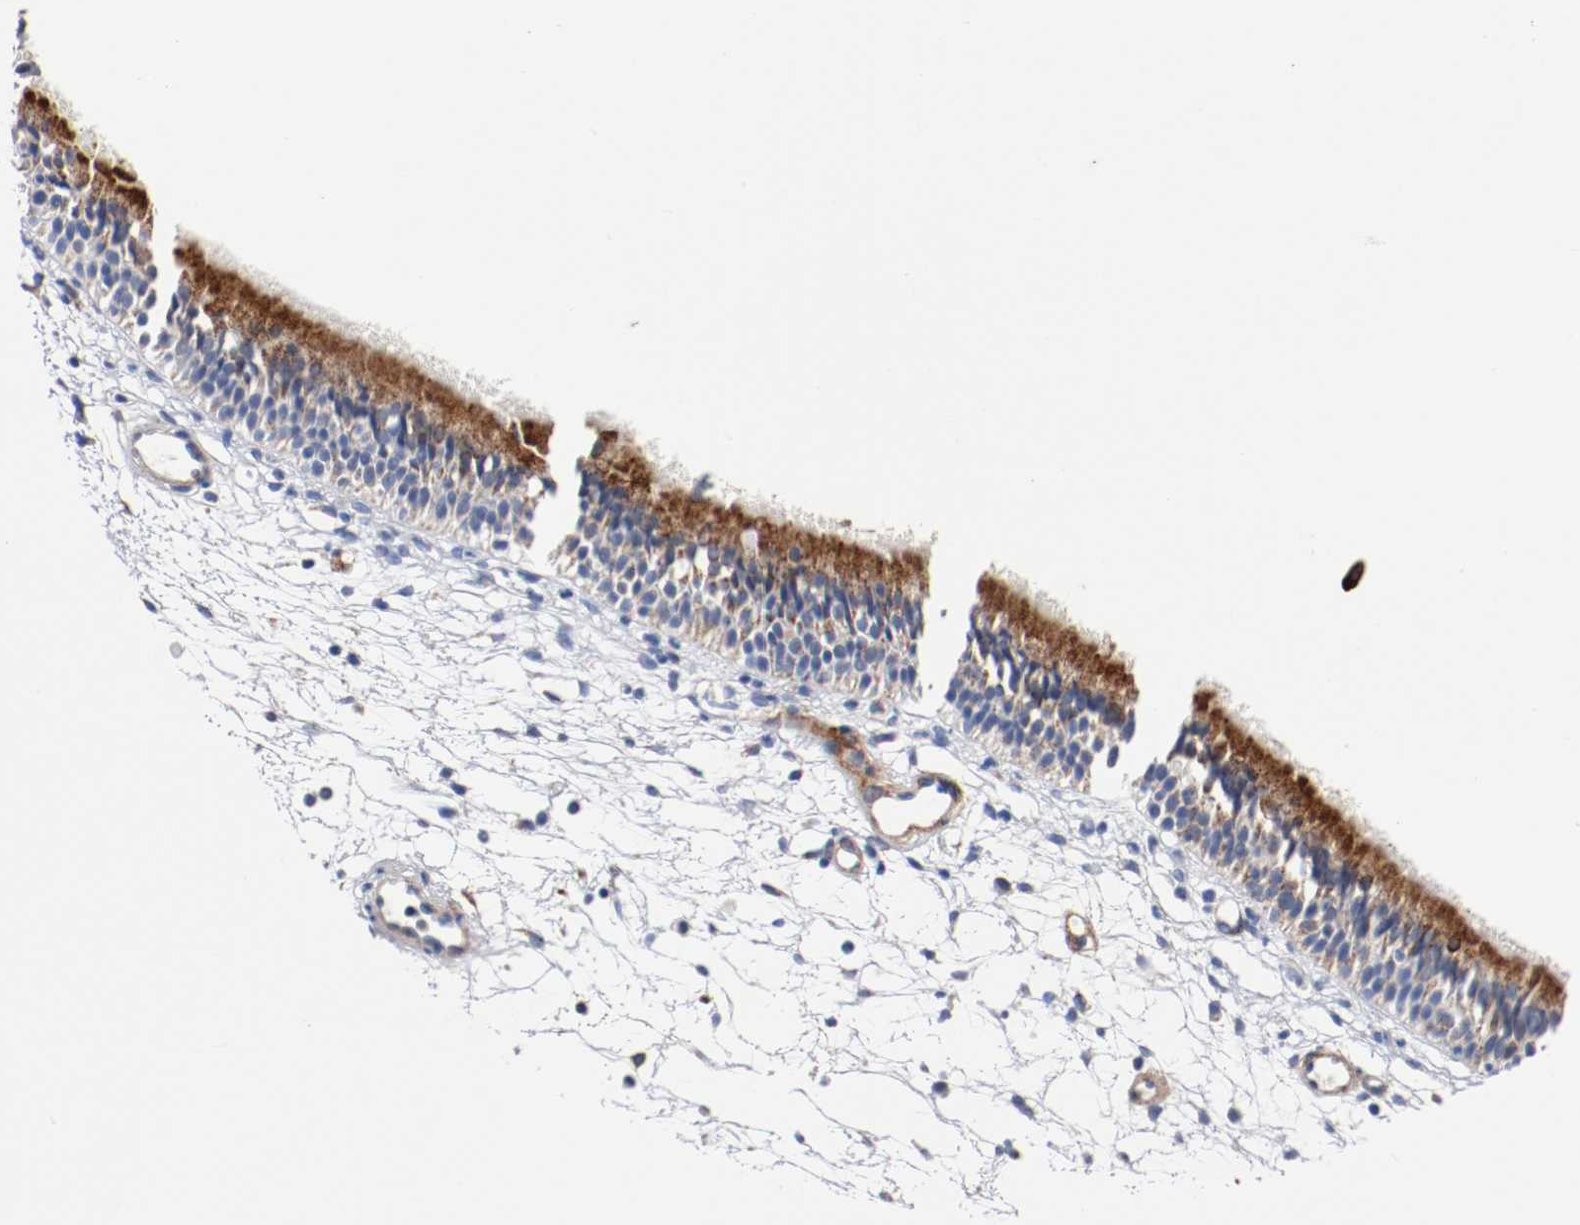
{"staining": {"intensity": "moderate", "quantity": ">75%", "location": "cytoplasmic/membranous"}, "tissue": "nasopharynx", "cell_type": "Respiratory epithelial cells", "image_type": "normal", "snomed": [{"axis": "morphology", "description": "Normal tissue, NOS"}, {"axis": "topography", "description": "Nasopharynx"}], "caption": "Immunohistochemistry (IHC) histopathology image of benign nasopharynx stained for a protein (brown), which reveals medium levels of moderate cytoplasmic/membranous expression in about >75% of respiratory epithelial cells.", "gene": "TUBD1", "patient": {"sex": "female", "age": 54}}